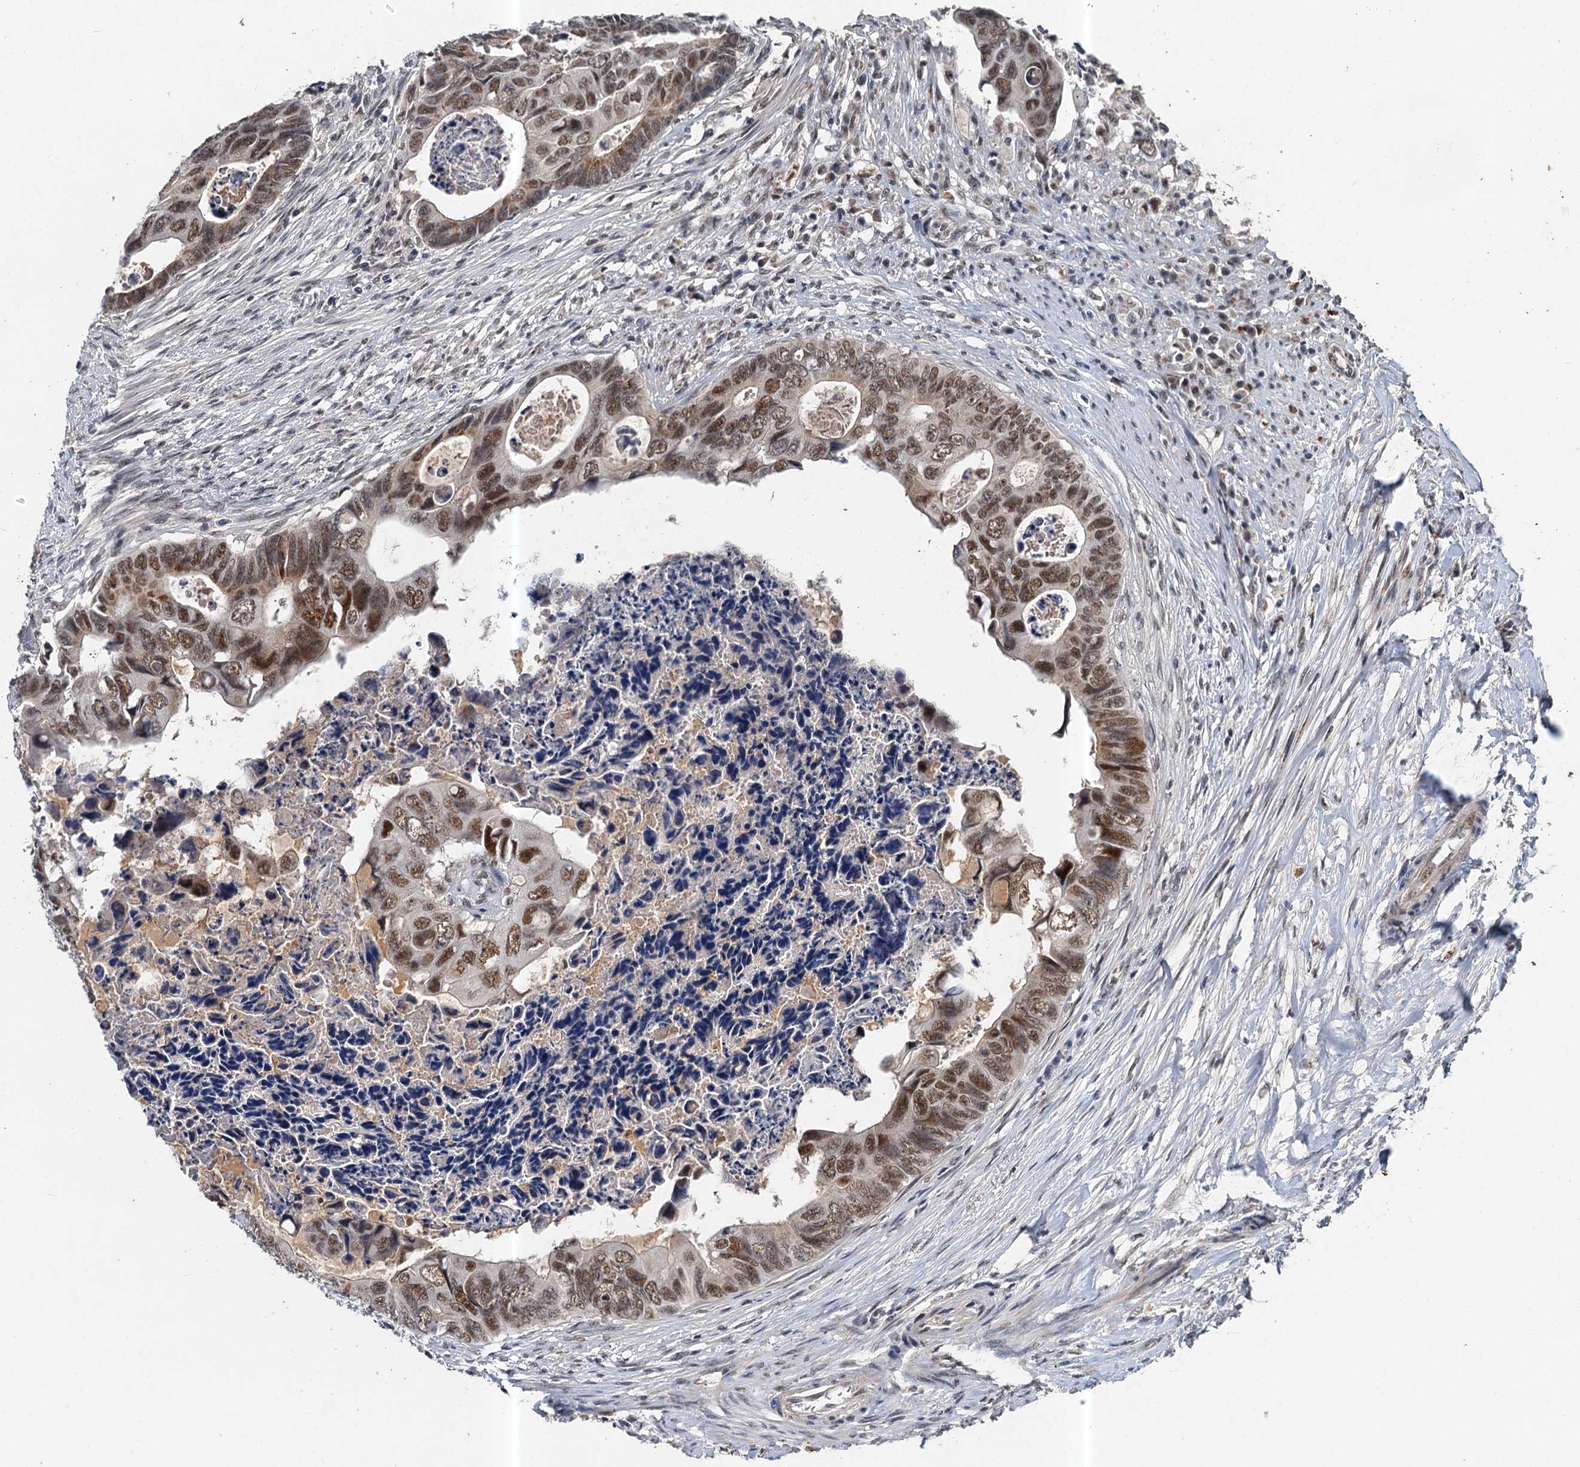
{"staining": {"intensity": "moderate", "quantity": ">75%", "location": "nuclear"}, "tissue": "colorectal cancer", "cell_type": "Tumor cells", "image_type": "cancer", "snomed": [{"axis": "morphology", "description": "Adenocarcinoma, NOS"}, {"axis": "topography", "description": "Rectum"}], "caption": "Colorectal cancer (adenocarcinoma) was stained to show a protein in brown. There is medium levels of moderate nuclear staining in about >75% of tumor cells. (DAB (3,3'-diaminobenzidine) = brown stain, brightfield microscopy at high magnification).", "gene": "CSTF3", "patient": {"sex": "female", "age": 78}}